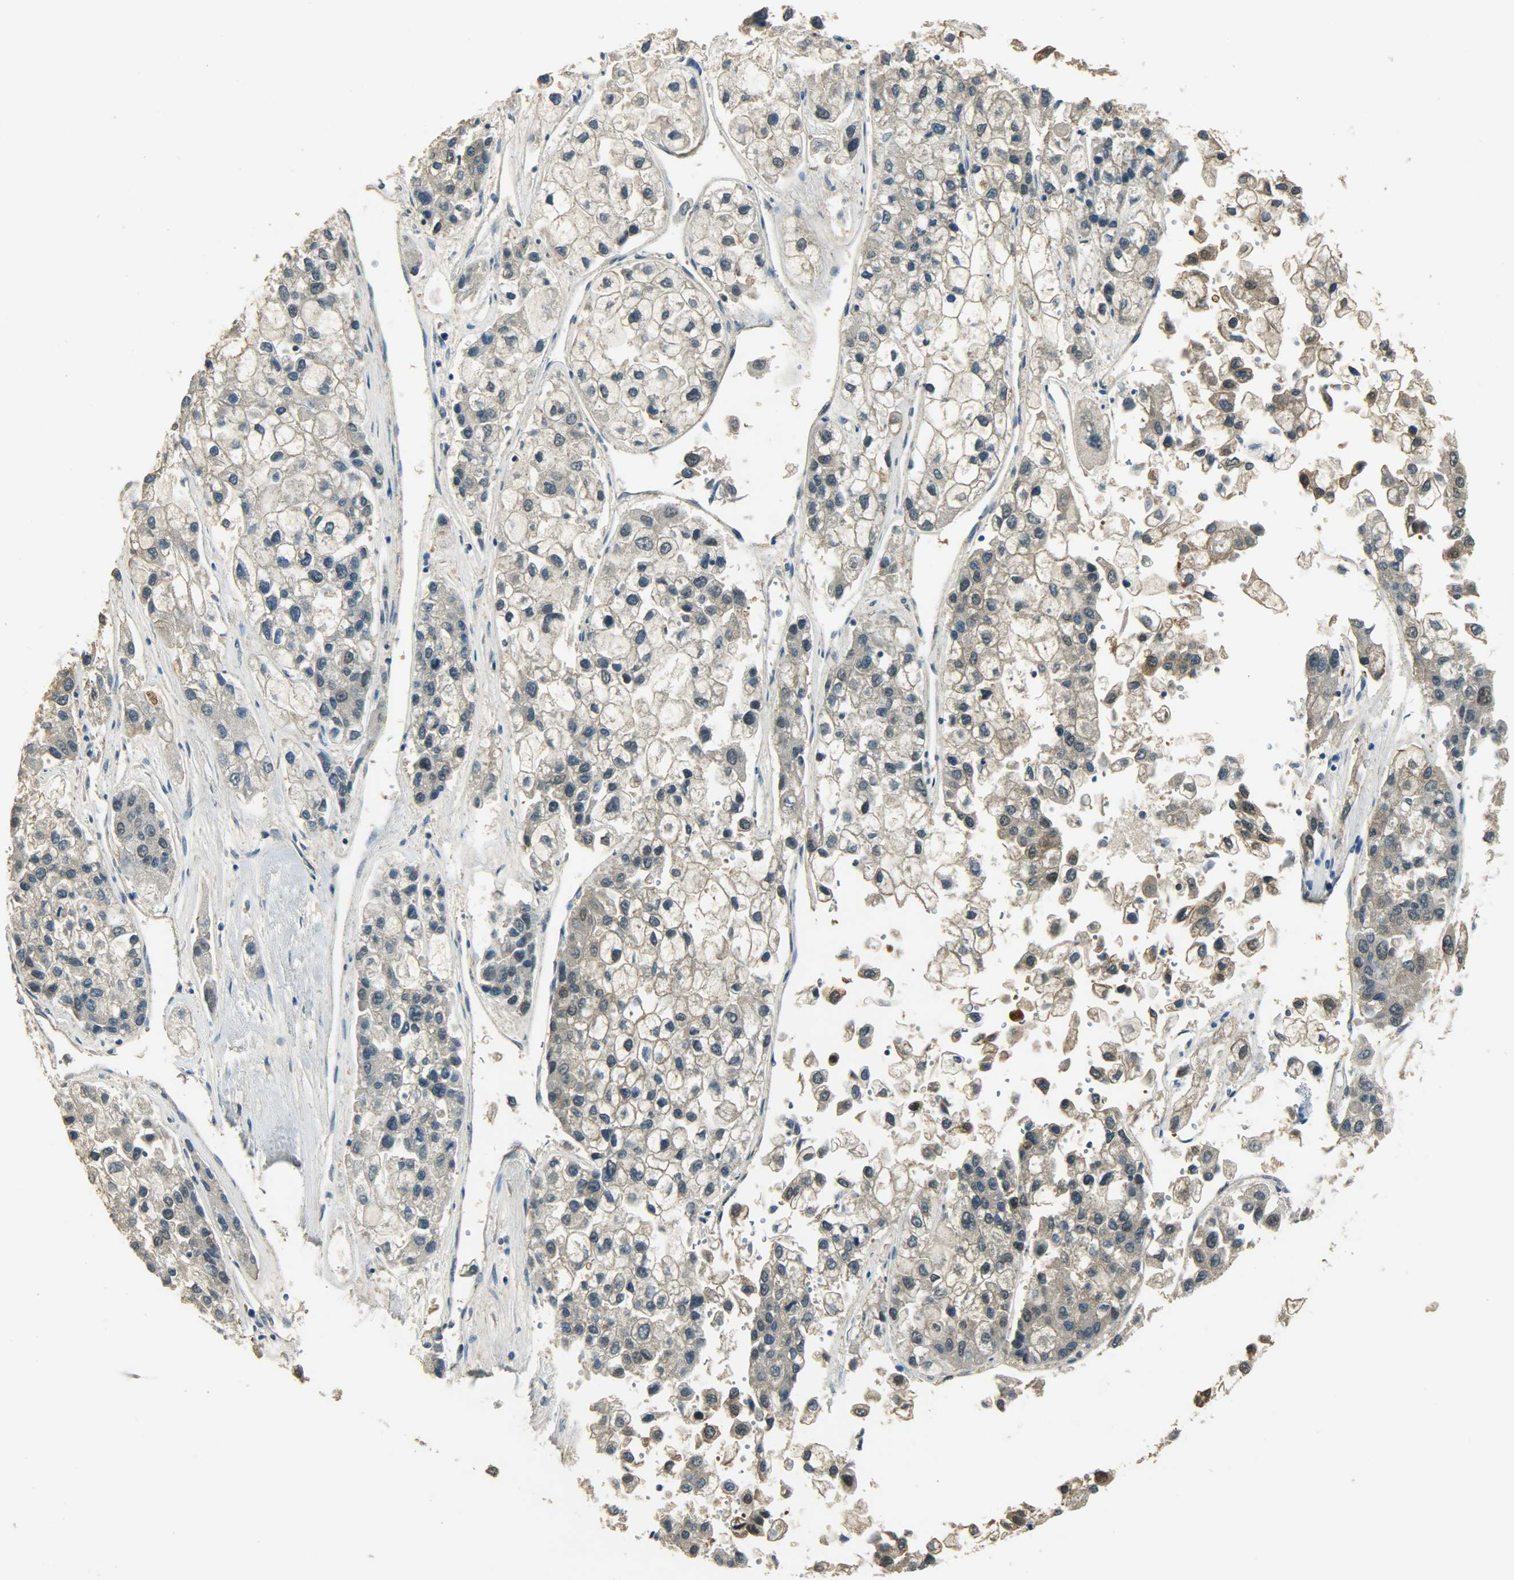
{"staining": {"intensity": "negative", "quantity": "none", "location": "none"}, "tissue": "liver cancer", "cell_type": "Tumor cells", "image_type": "cancer", "snomed": [{"axis": "morphology", "description": "Carcinoma, Hepatocellular, NOS"}, {"axis": "topography", "description": "Liver"}], "caption": "DAB immunohistochemical staining of human liver cancer (hepatocellular carcinoma) reveals no significant expression in tumor cells.", "gene": "PRMT5", "patient": {"sex": "female", "age": 66}}